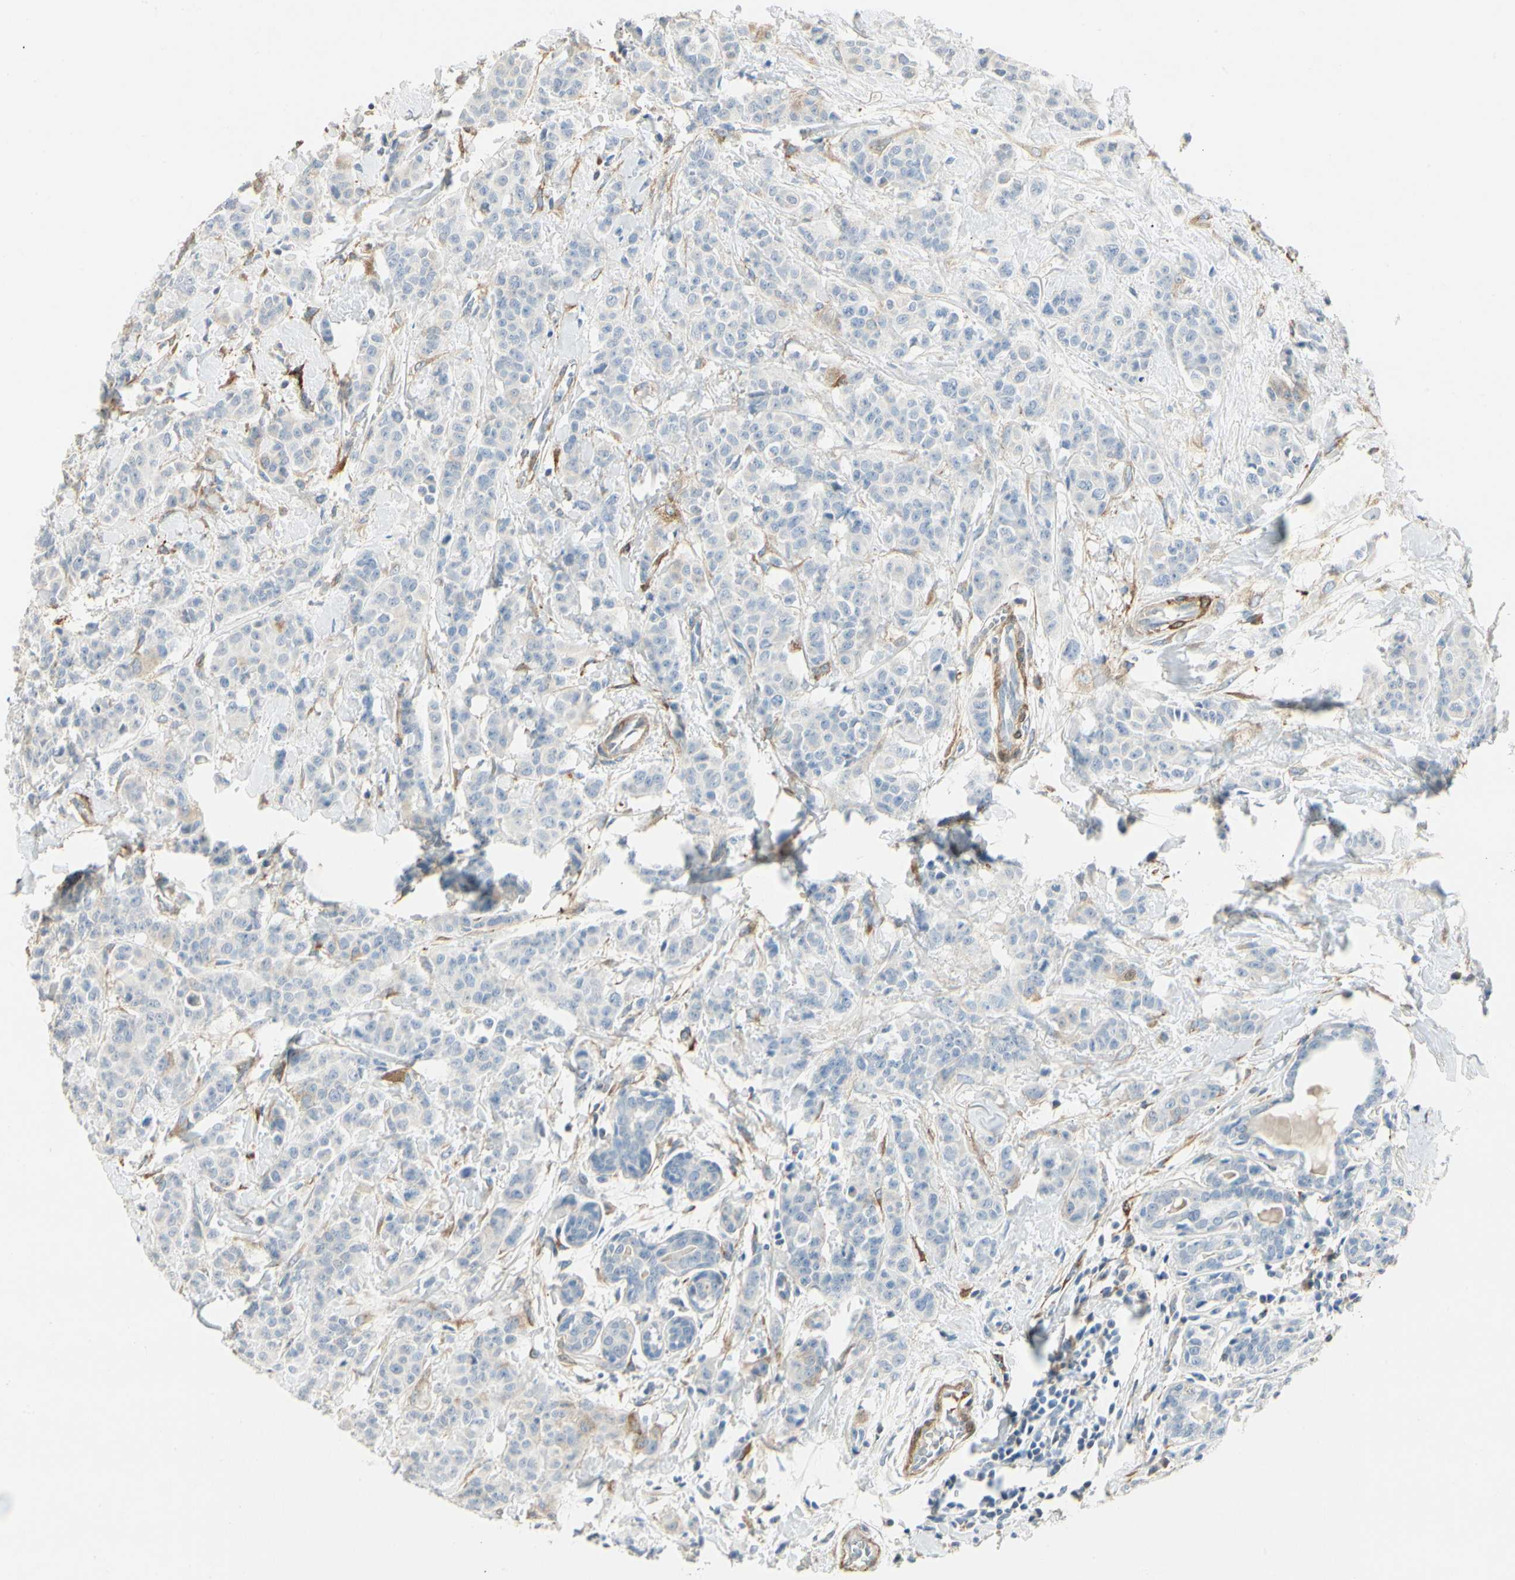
{"staining": {"intensity": "negative", "quantity": "none", "location": "none"}, "tissue": "breast cancer", "cell_type": "Tumor cells", "image_type": "cancer", "snomed": [{"axis": "morphology", "description": "Normal tissue, NOS"}, {"axis": "morphology", "description": "Duct carcinoma"}, {"axis": "topography", "description": "Breast"}], "caption": "There is no significant expression in tumor cells of breast cancer (infiltrating ductal carcinoma). (DAB (3,3'-diaminobenzidine) IHC visualized using brightfield microscopy, high magnification).", "gene": "AMPH", "patient": {"sex": "female", "age": 40}}